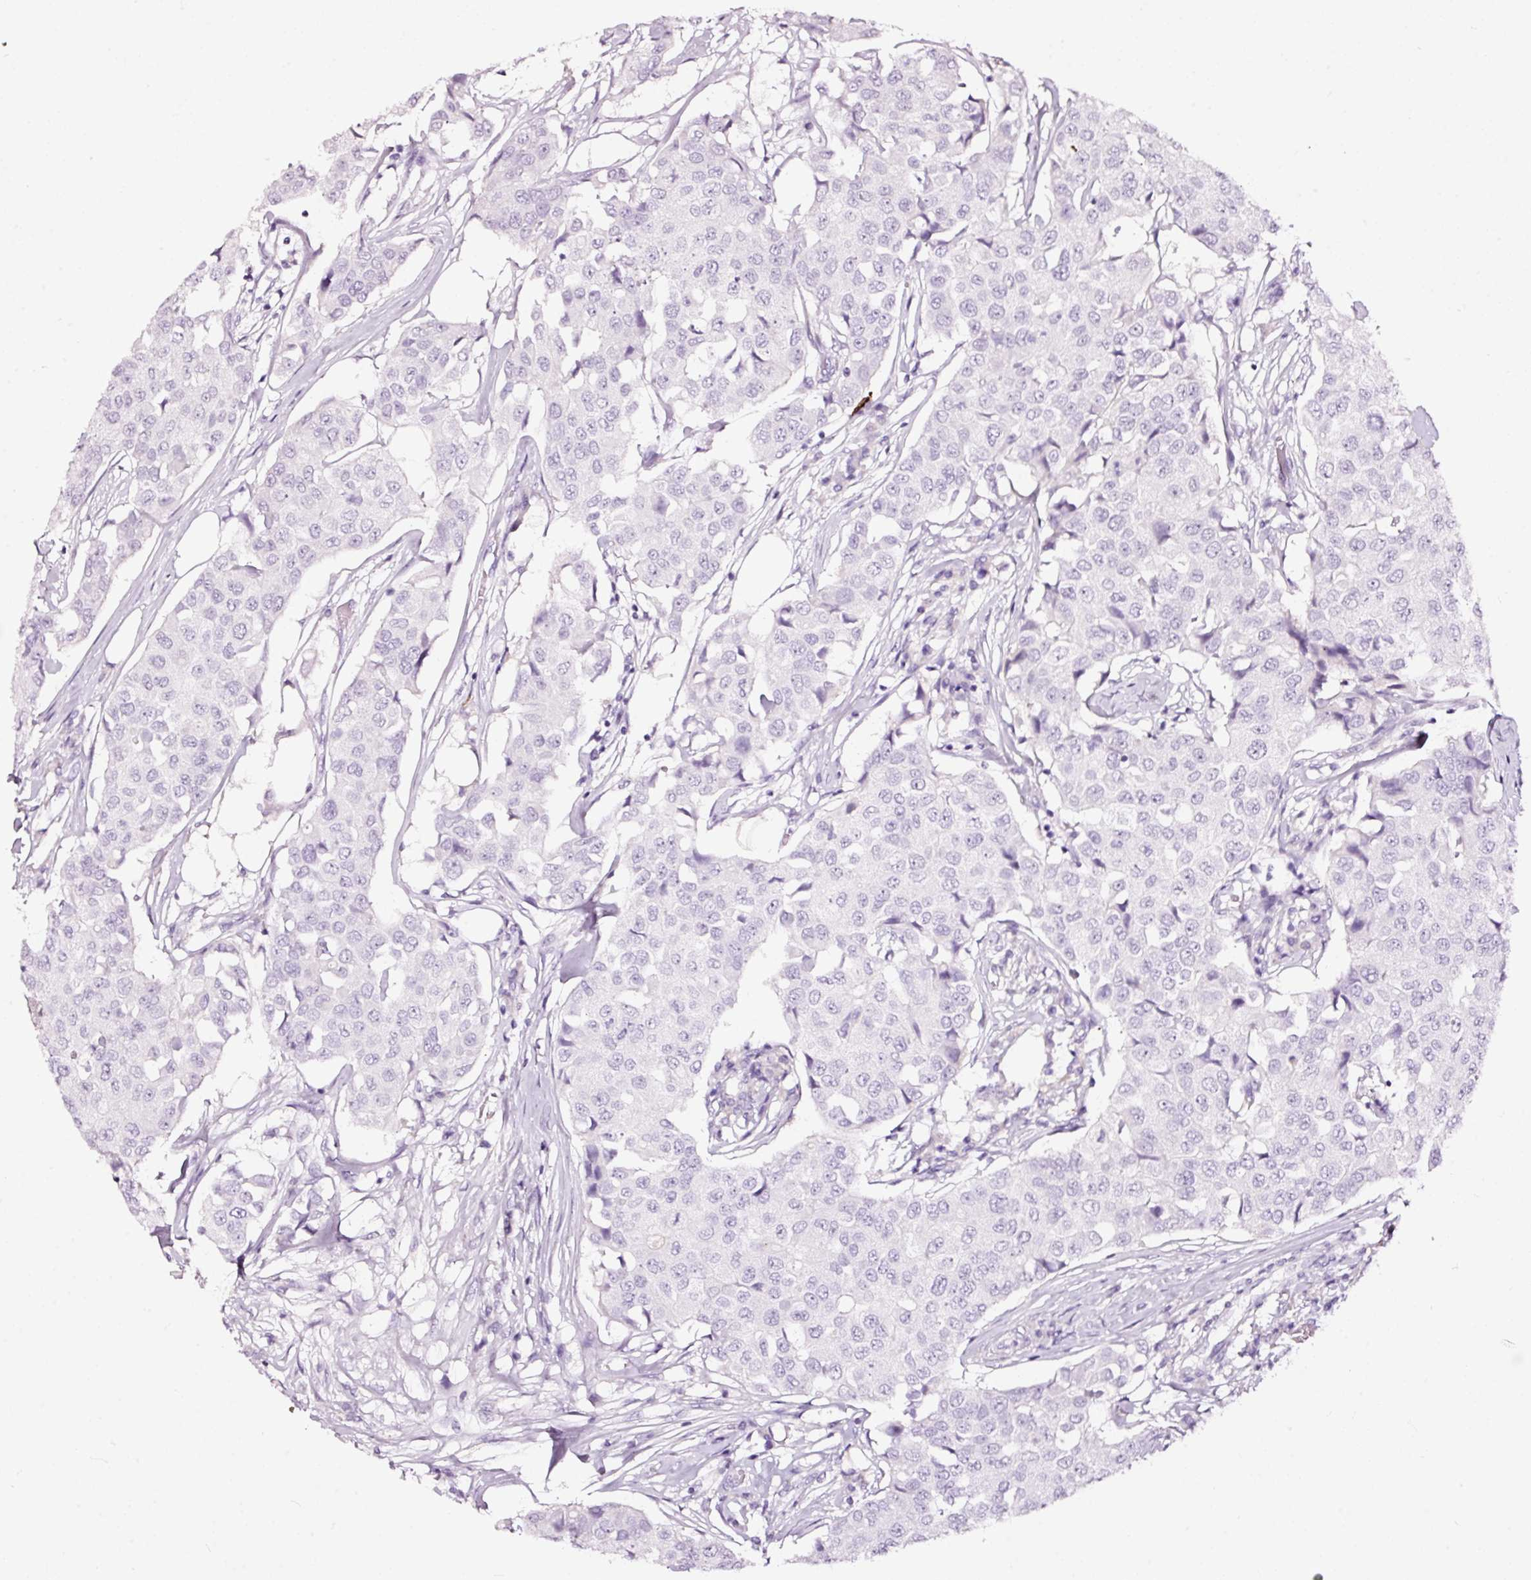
{"staining": {"intensity": "negative", "quantity": "none", "location": "none"}, "tissue": "breast cancer", "cell_type": "Tumor cells", "image_type": "cancer", "snomed": [{"axis": "morphology", "description": "Duct carcinoma"}, {"axis": "topography", "description": "Breast"}], "caption": "The micrograph demonstrates no significant positivity in tumor cells of breast cancer (infiltrating ductal carcinoma). Nuclei are stained in blue.", "gene": "LAMP3", "patient": {"sex": "female", "age": 80}}